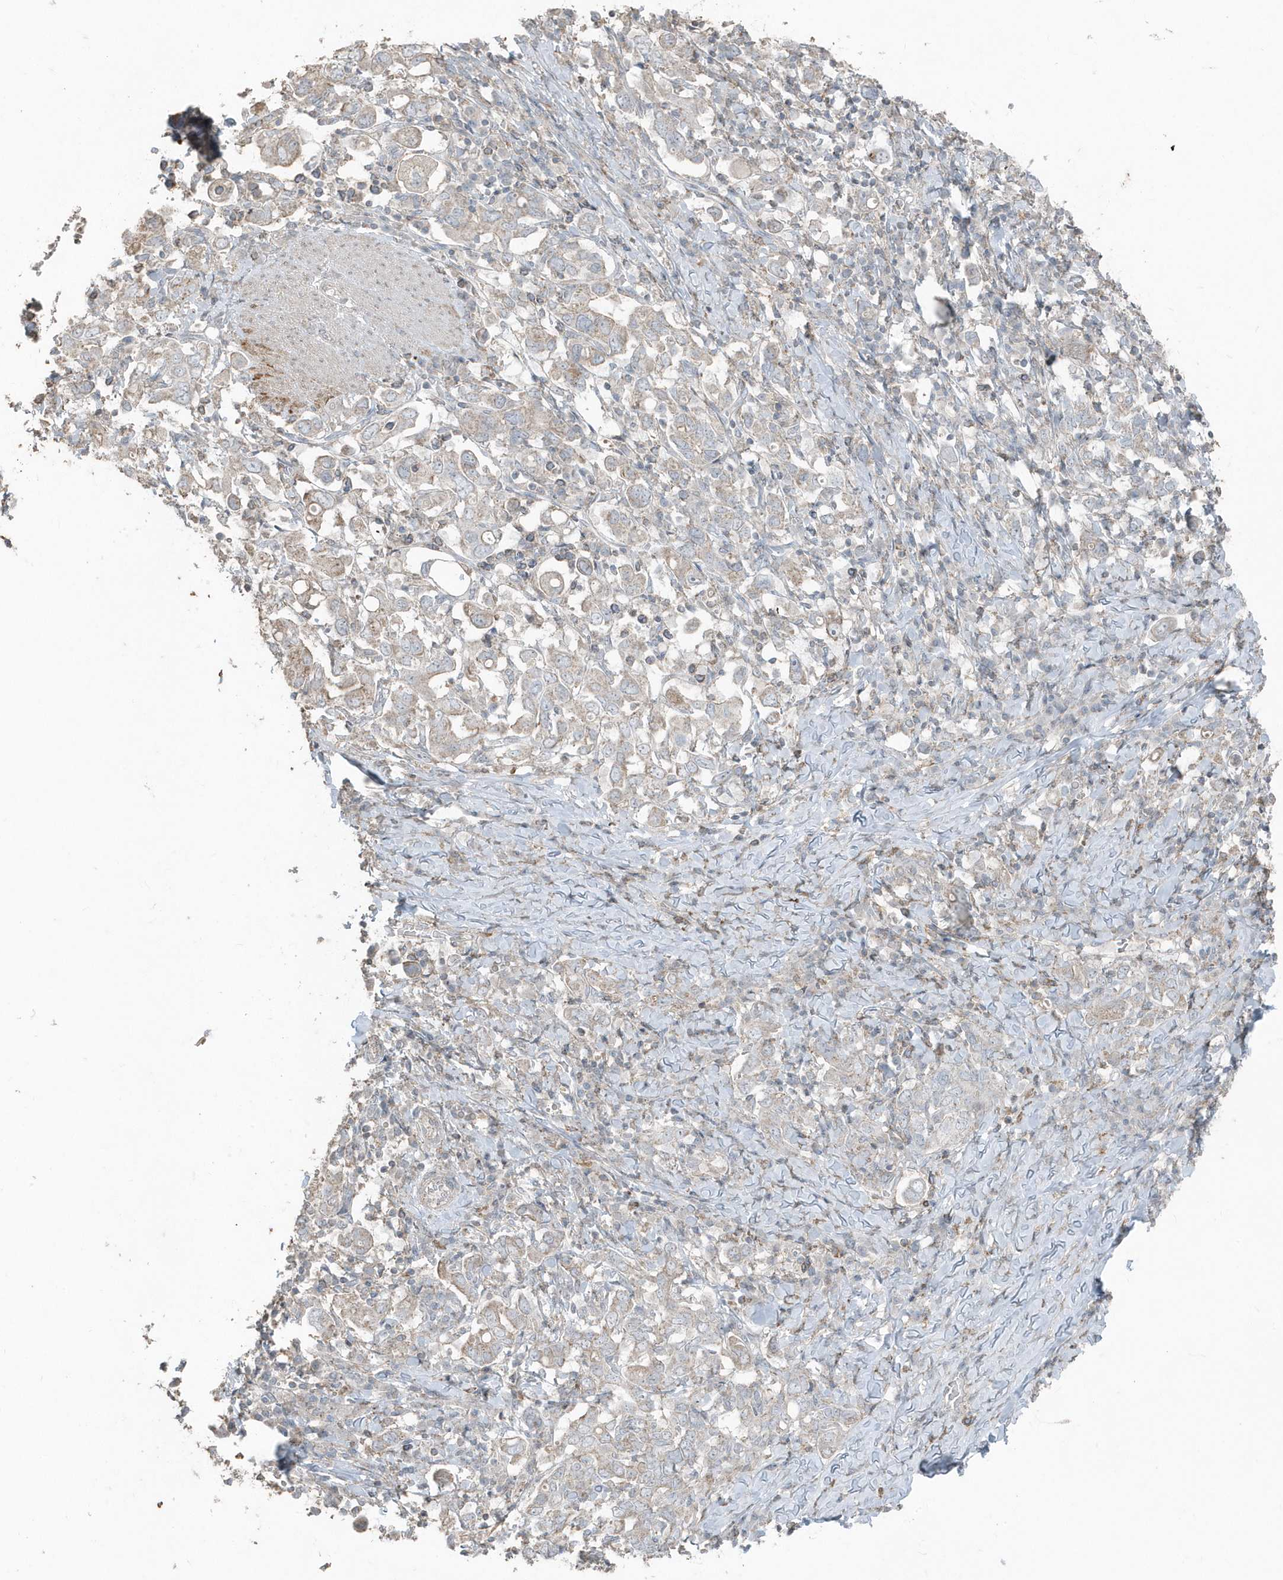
{"staining": {"intensity": "negative", "quantity": "none", "location": "none"}, "tissue": "stomach cancer", "cell_type": "Tumor cells", "image_type": "cancer", "snomed": [{"axis": "morphology", "description": "Adenocarcinoma, NOS"}, {"axis": "topography", "description": "Stomach, upper"}], "caption": "Image shows no protein staining in tumor cells of stomach adenocarcinoma tissue.", "gene": "ACTC1", "patient": {"sex": "male", "age": 62}}